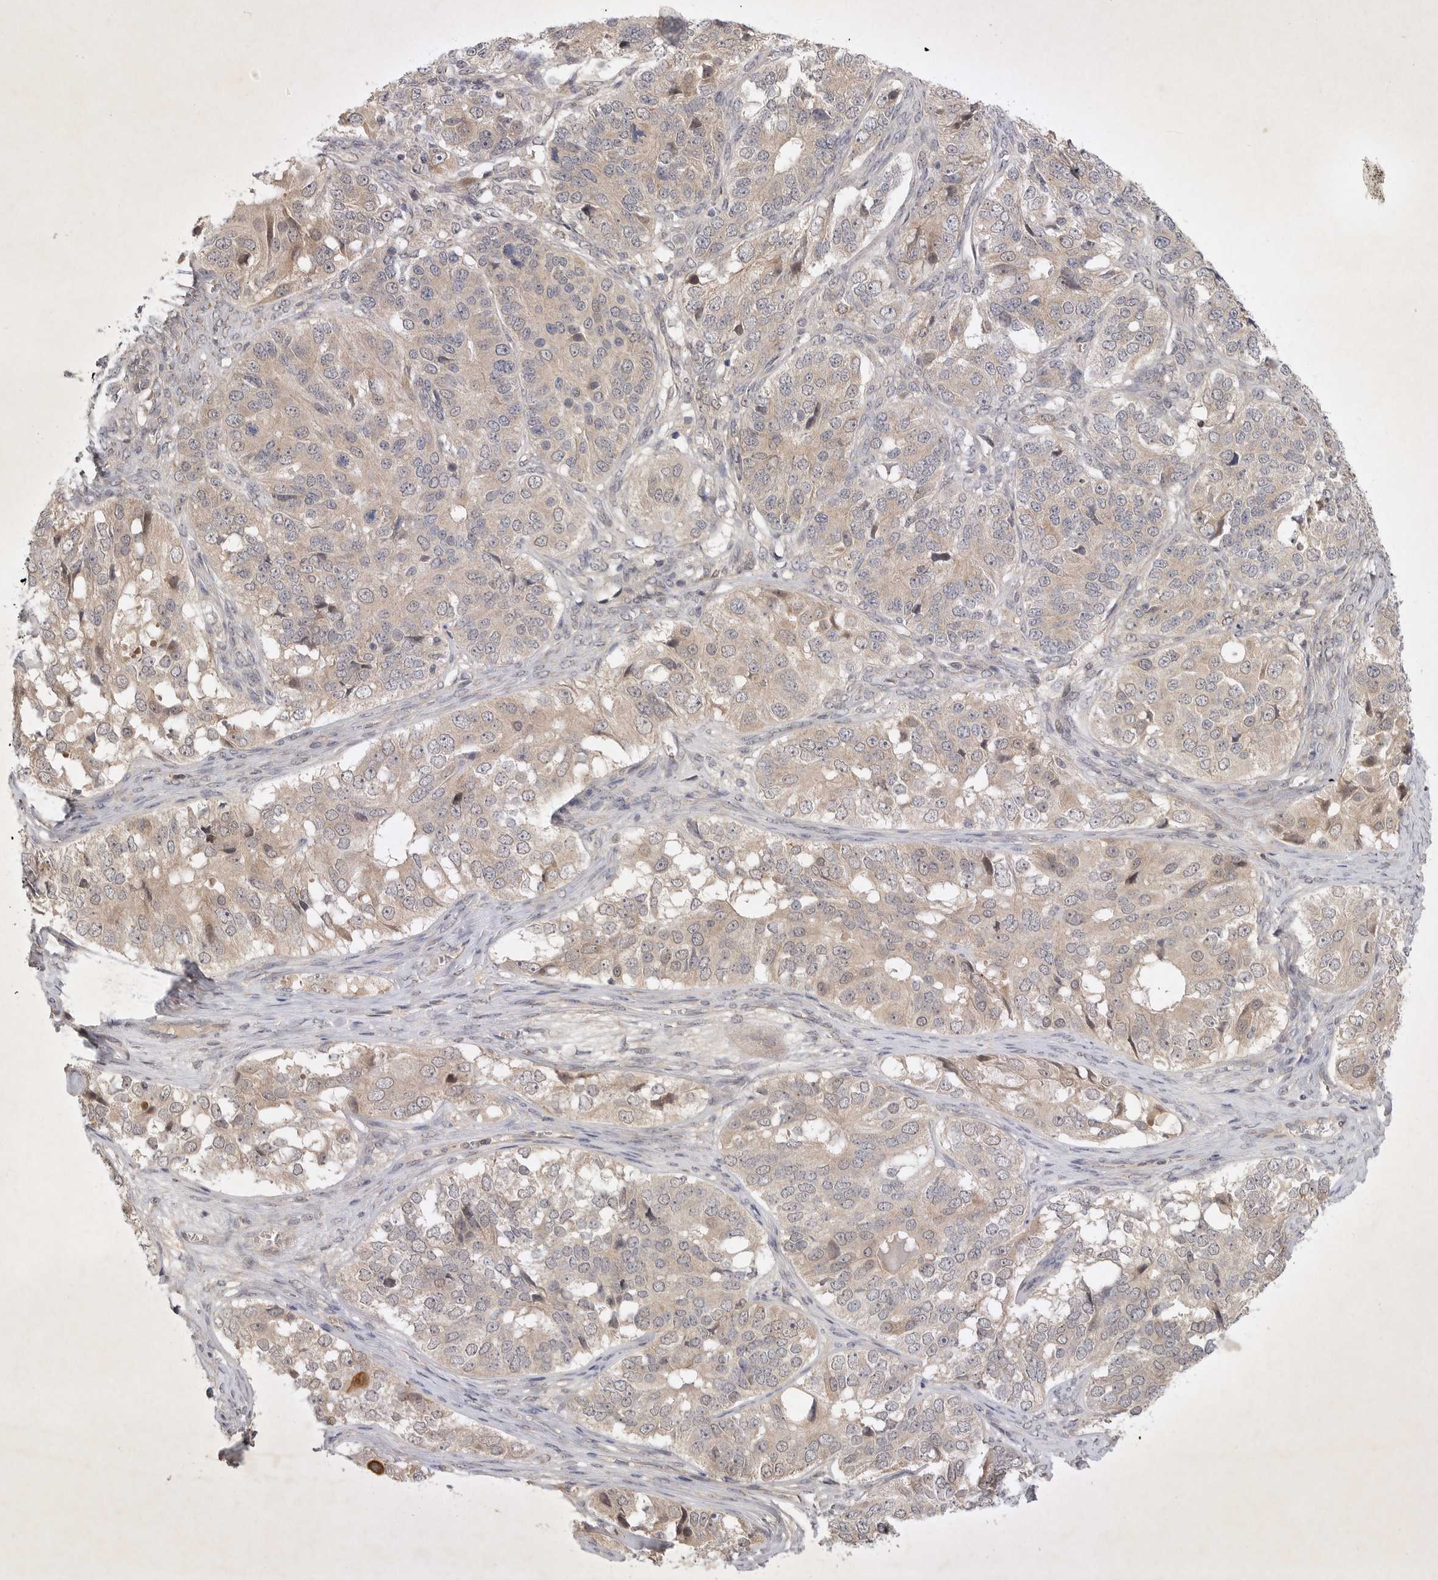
{"staining": {"intensity": "weak", "quantity": "<25%", "location": "cytoplasmic/membranous"}, "tissue": "ovarian cancer", "cell_type": "Tumor cells", "image_type": "cancer", "snomed": [{"axis": "morphology", "description": "Carcinoma, endometroid"}, {"axis": "topography", "description": "Ovary"}], "caption": "An immunohistochemistry (IHC) image of ovarian cancer (endometroid carcinoma) is shown. There is no staining in tumor cells of ovarian cancer (endometroid carcinoma).", "gene": "PTPDC1", "patient": {"sex": "female", "age": 51}}